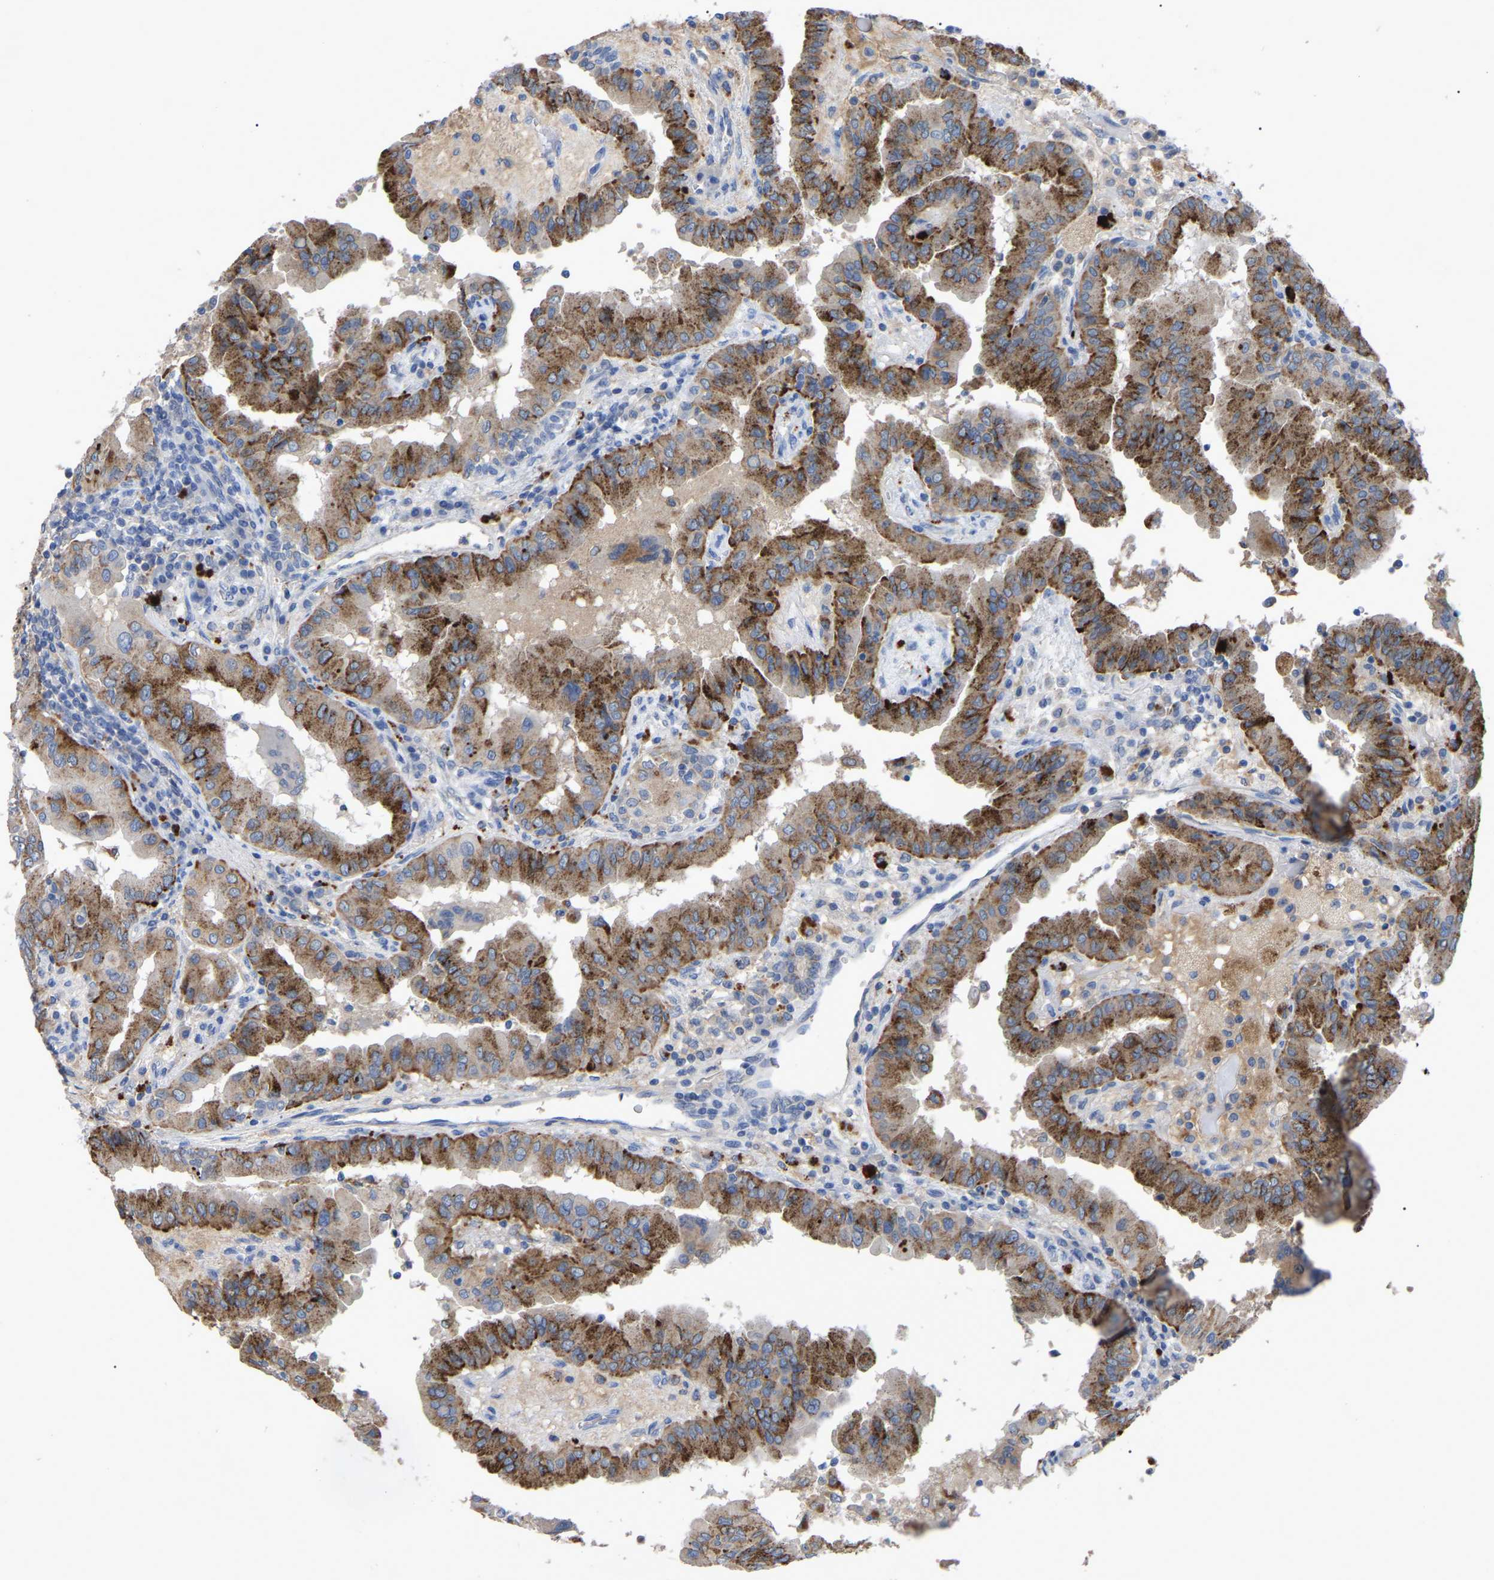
{"staining": {"intensity": "moderate", "quantity": ">75%", "location": "cytoplasmic/membranous"}, "tissue": "thyroid cancer", "cell_type": "Tumor cells", "image_type": "cancer", "snomed": [{"axis": "morphology", "description": "Papillary adenocarcinoma, NOS"}, {"axis": "topography", "description": "Thyroid gland"}], "caption": "Human thyroid papillary adenocarcinoma stained with a protein marker displays moderate staining in tumor cells.", "gene": "SMPD2", "patient": {"sex": "male", "age": 33}}